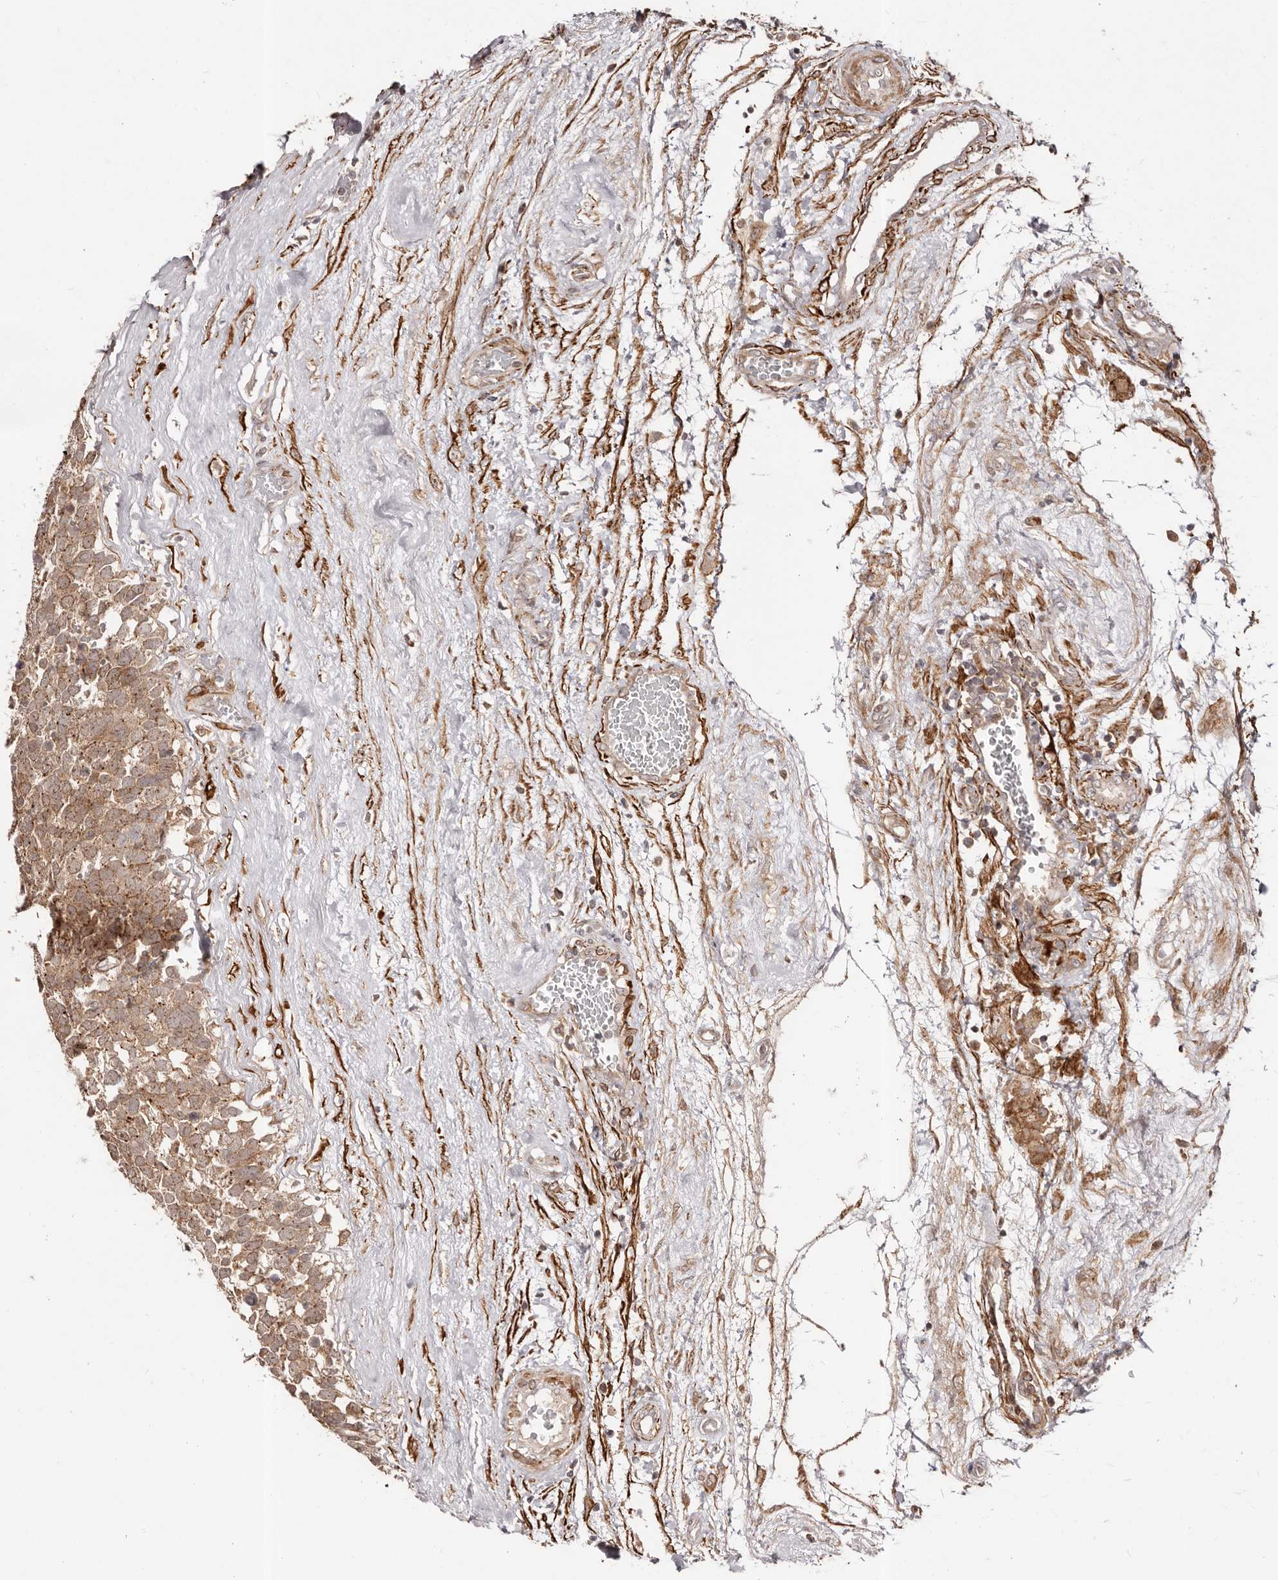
{"staining": {"intensity": "moderate", "quantity": ">75%", "location": "cytoplasmic/membranous"}, "tissue": "testis cancer", "cell_type": "Tumor cells", "image_type": "cancer", "snomed": [{"axis": "morphology", "description": "Seminoma, NOS"}, {"axis": "topography", "description": "Testis"}], "caption": "This micrograph reveals immunohistochemistry (IHC) staining of seminoma (testis), with medium moderate cytoplasmic/membranous expression in about >75% of tumor cells.", "gene": "MICAL2", "patient": {"sex": "male", "age": 71}}